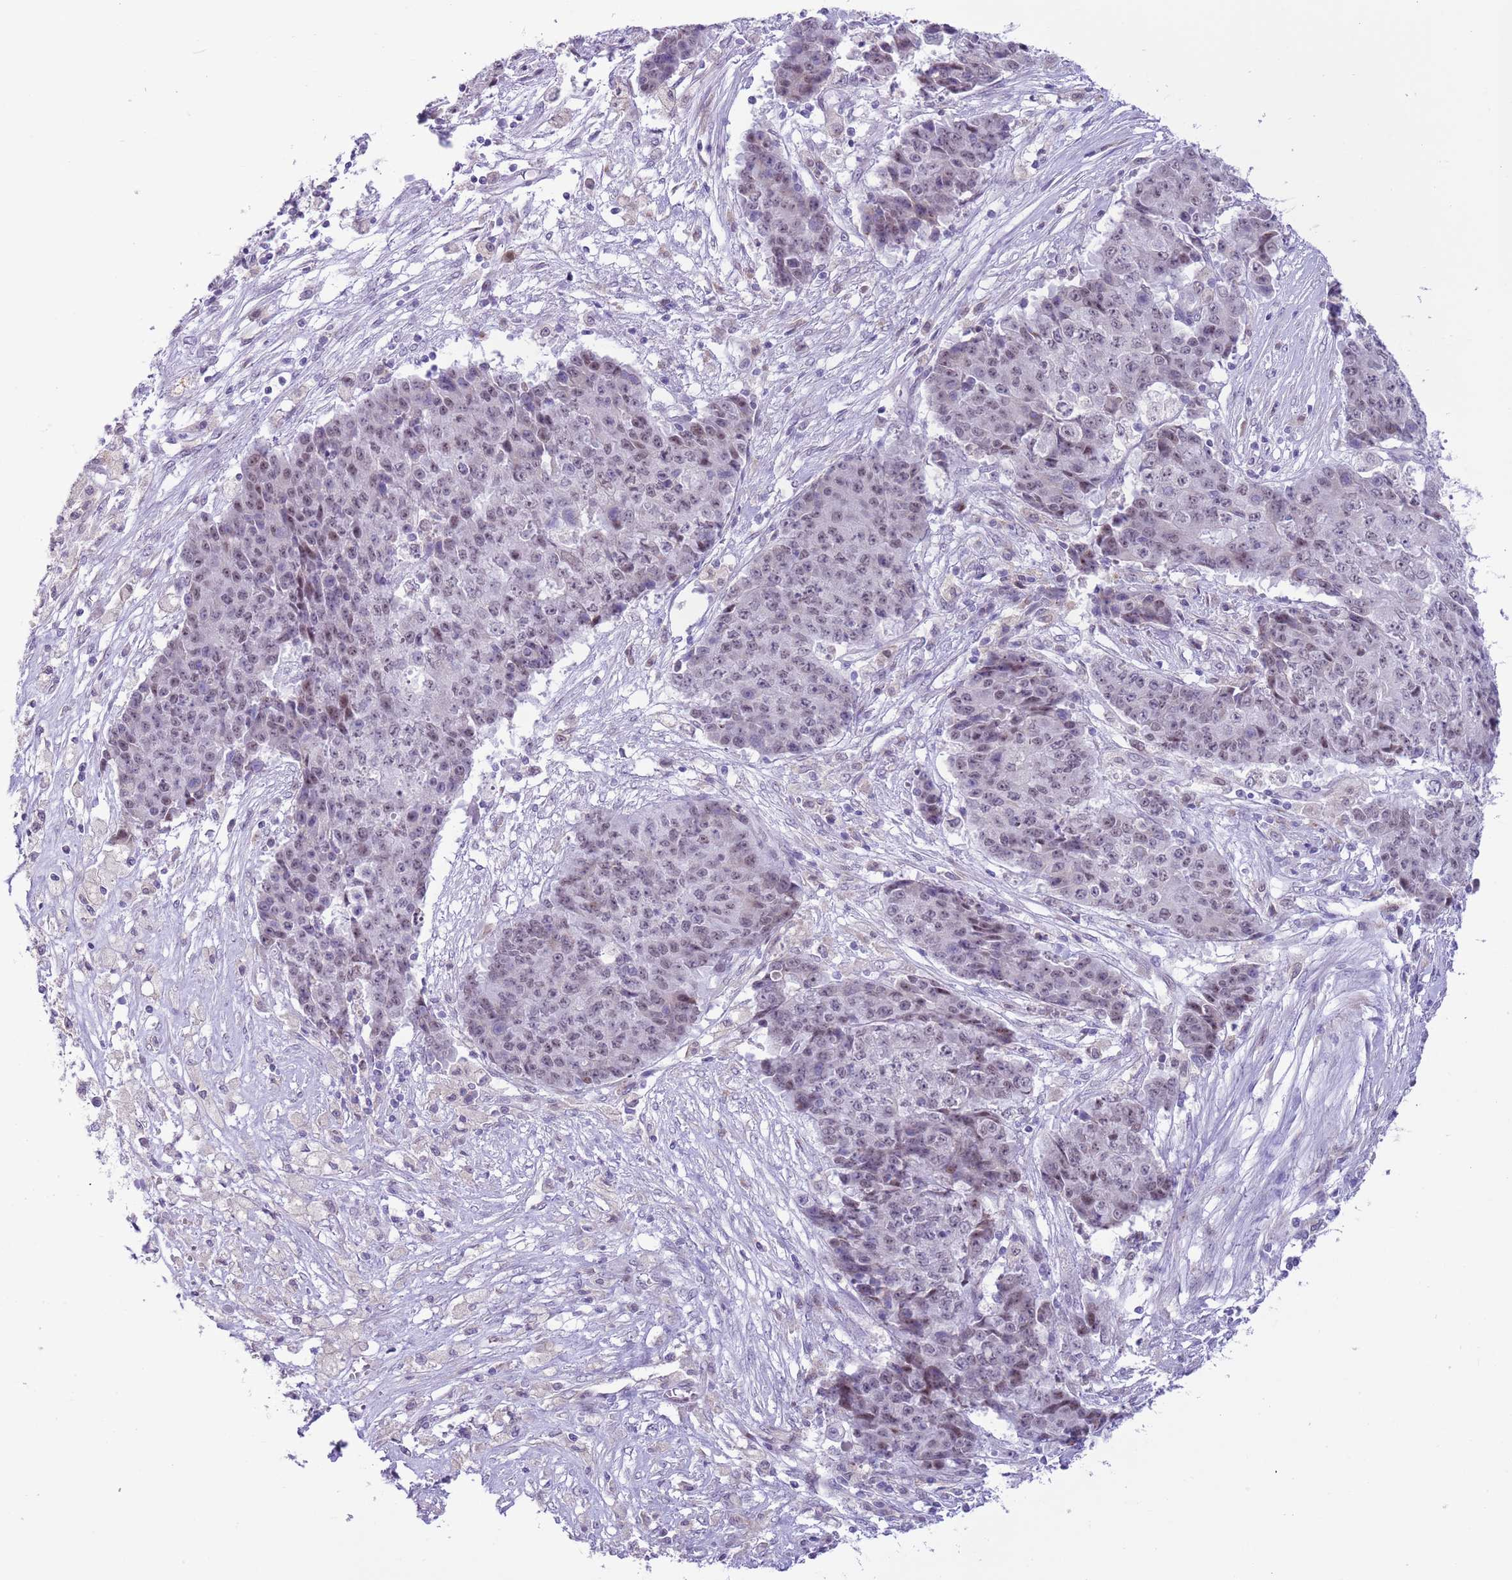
{"staining": {"intensity": "weak", "quantity": "25%-75%", "location": "nuclear"}, "tissue": "ovarian cancer", "cell_type": "Tumor cells", "image_type": "cancer", "snomed": [{"axis": "morphology", "description": "Carcinoma, endometroid"}, {"axis": "topography", "description": "Ovary"}], "caption": "A brown stain highlights weak nuclear expression of a protein in ovarian cancer (endometroid carcinoma) tumor cells. The staining is performed using DAB (3,3'-diaminobenzidine) brown chromogen to label protein expression. The nuclei are counter-stained blue using hematoxylin.", "gene": "ZNF576", "patient": {"sex": "female", "age": 42}}